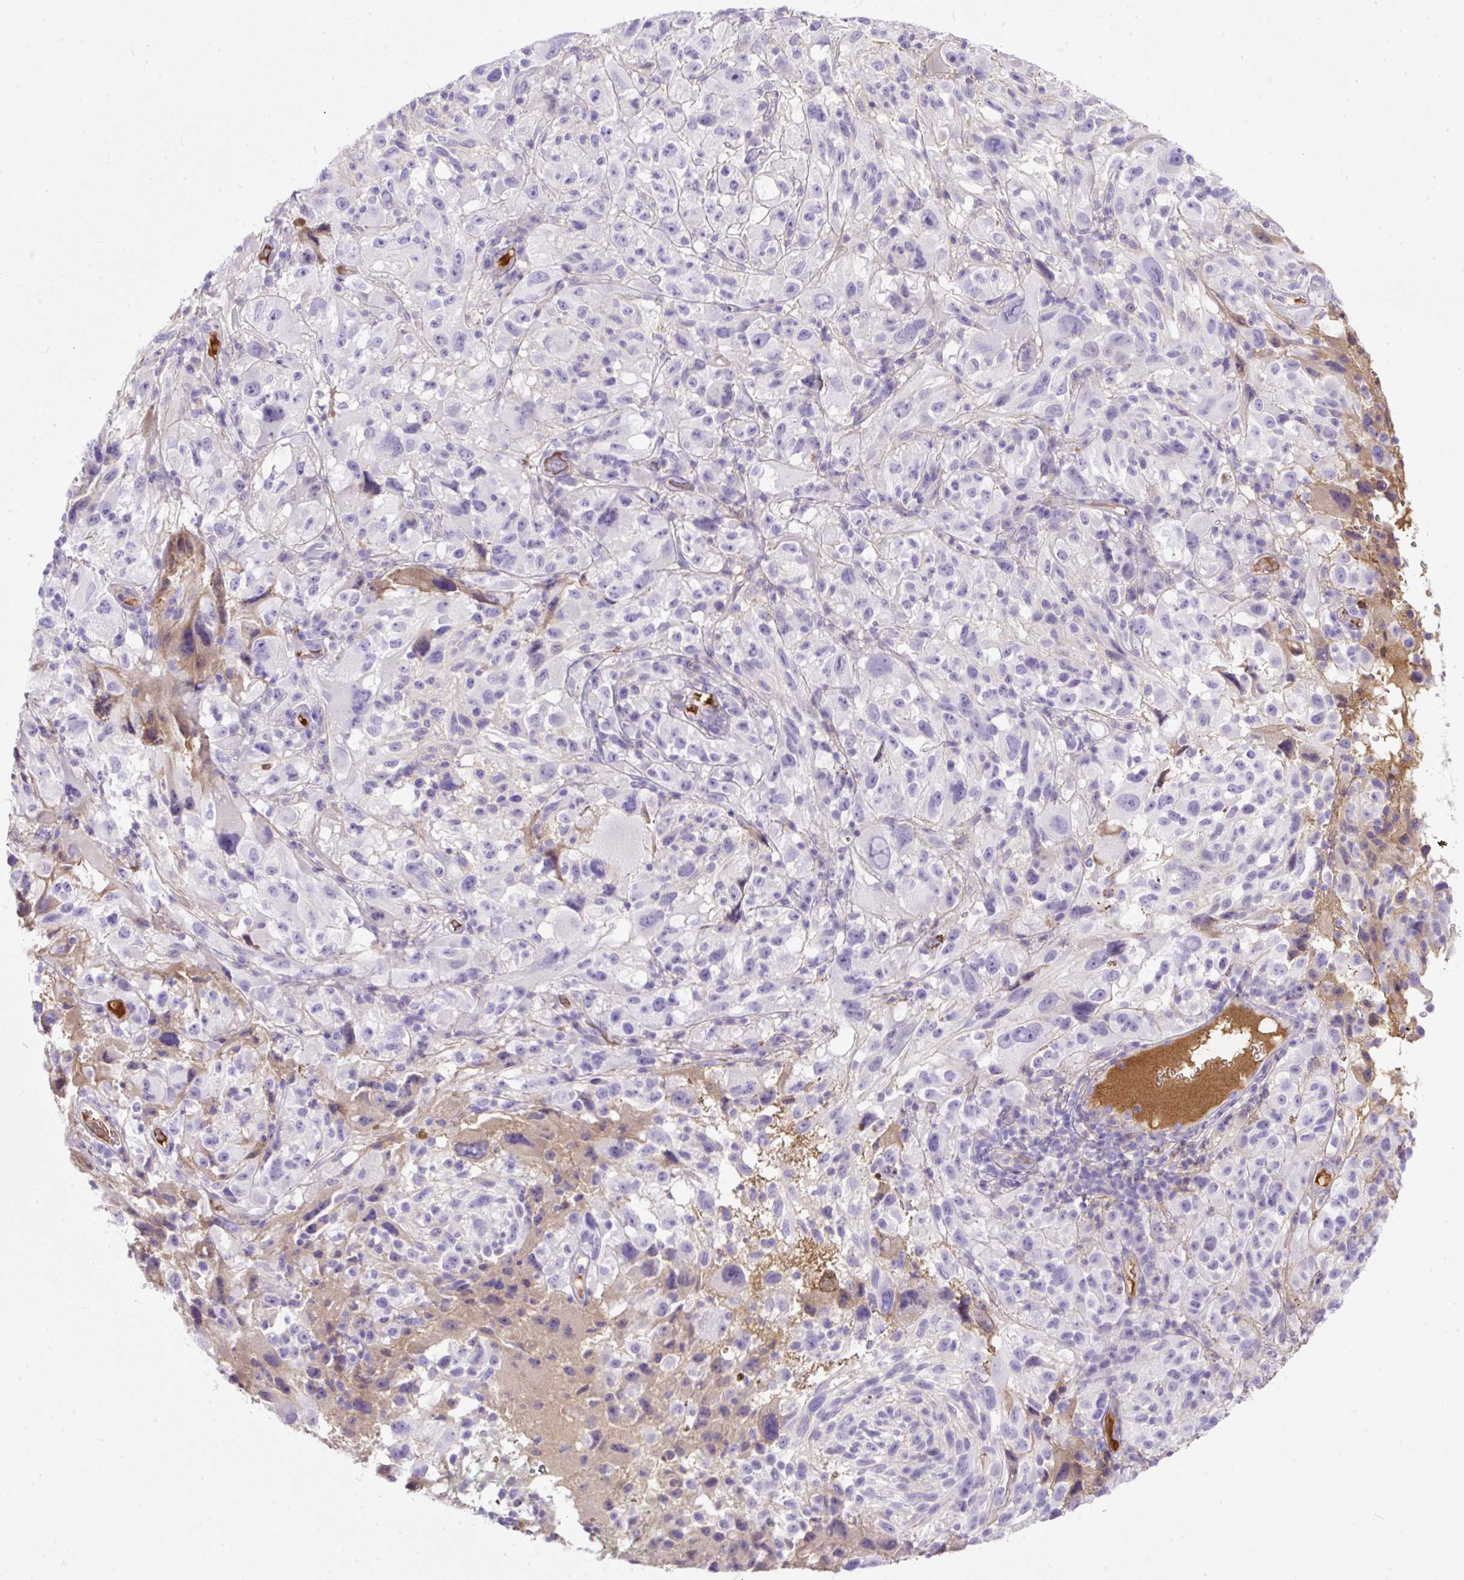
{"staining": {"intensity": "negative", "quantity": "none", "location": "none"}, "tissue": "melanoma", "cell_type": "Tumor cells", "image_type": "cancer", "snomed": [{"axis": "morphology", "description": "Malignant melanoma, NOS"}, {"axis": "topography", "description": "Skin"}], "caption": "Melanoma was stained to show a protein in brown. There is no significant positivity in tumor cells. (Brightfield microscopy of DAB (3,3'-diaminobenzidine) immunohistochemistry at high magnification).", "gene": "CLEC3B", "patient": {"sex": "female", "age": 71}}